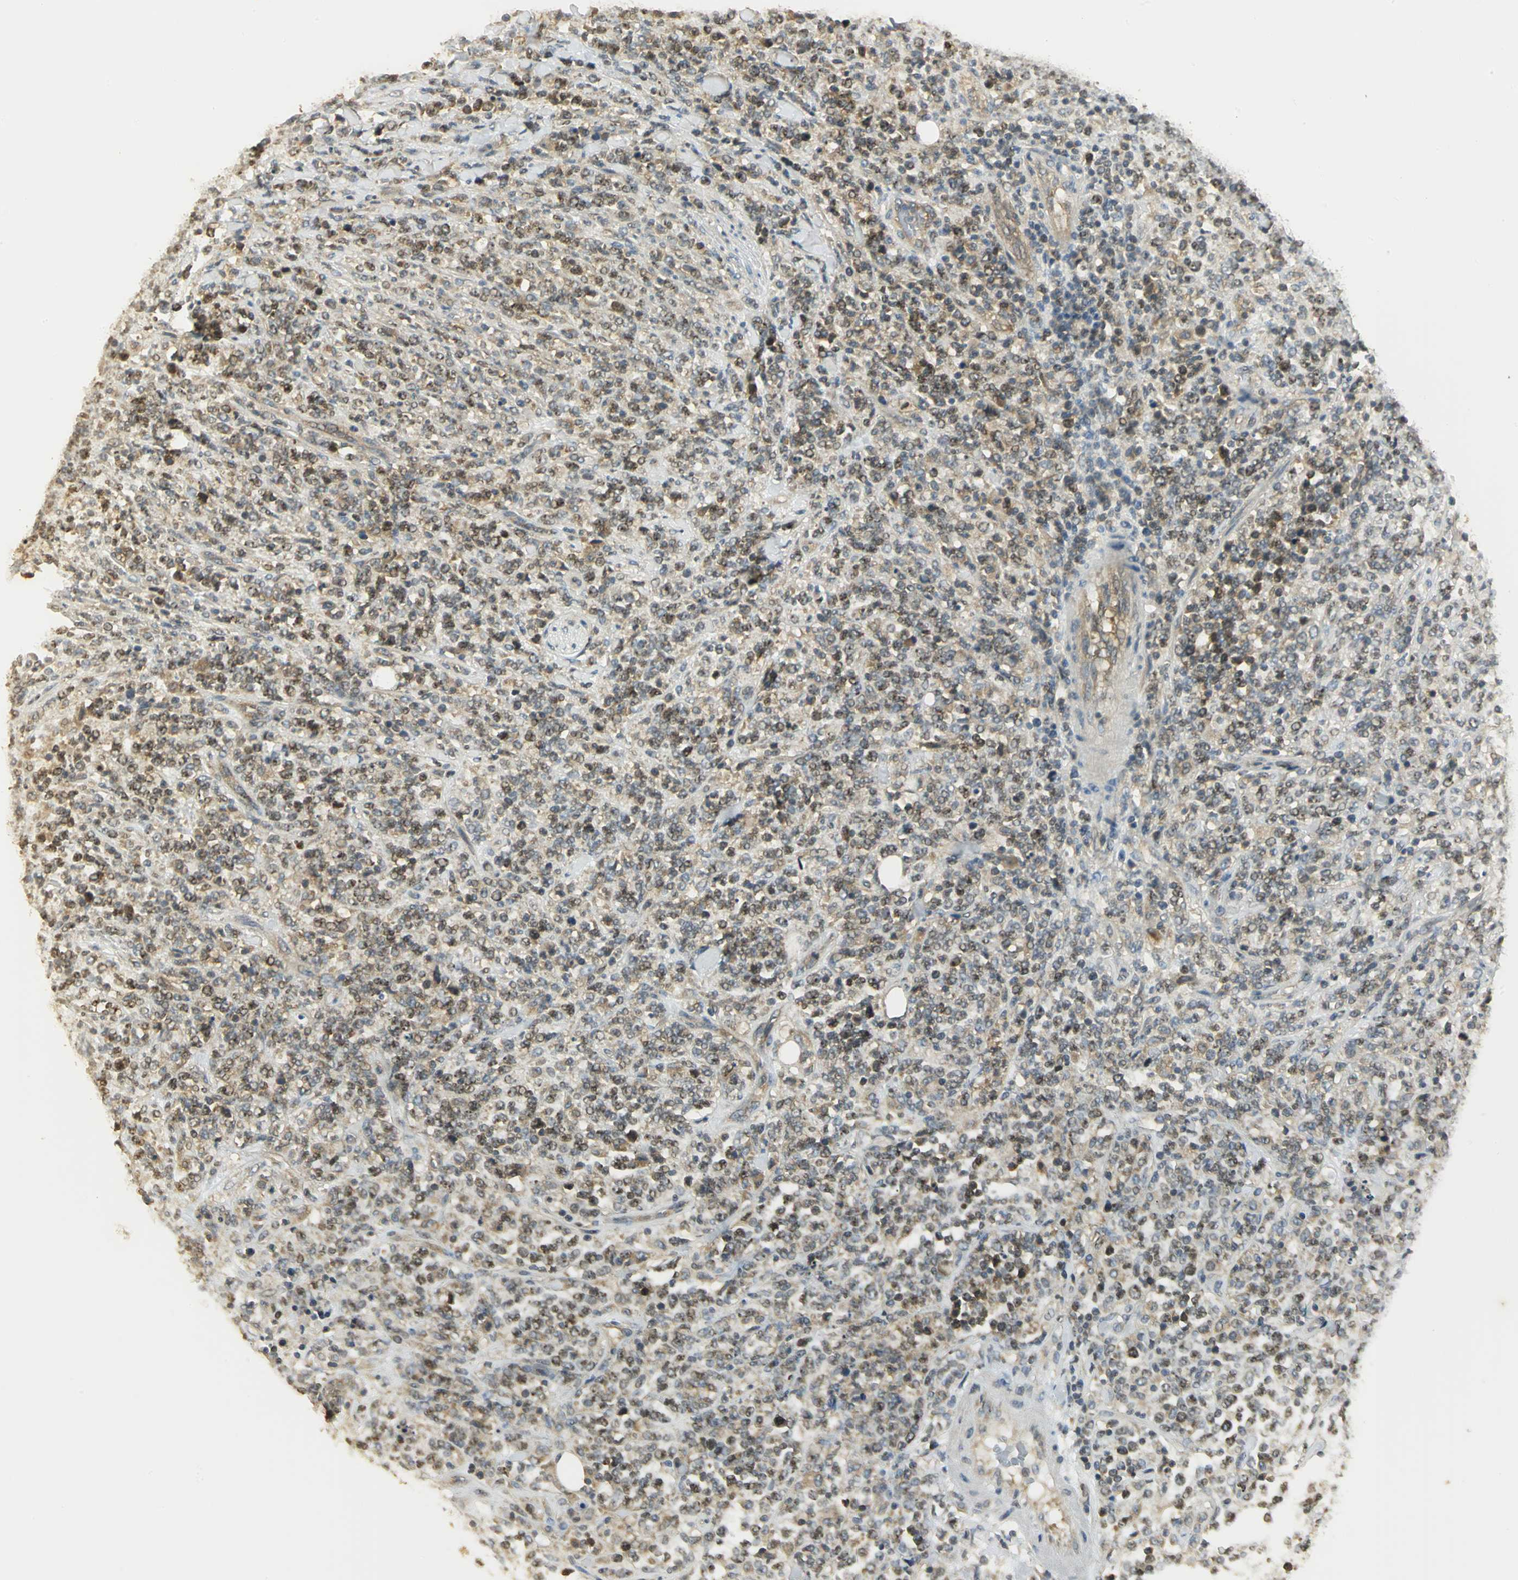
{"staining": {"intensity": "moderate", "quantity": ">75%", "location": "cytoplasmic/membranous,nuclear"}, "tissue": "lymphoma", "cell_type": "Tumor cells", "image_type": "cancer", "snomed": [{"axis": "morphology", "description": "Malignant lymphoma, non-Hodgkin's type, High grade"}, {"axis": "topography", "description": "Soft tissue"}], "caption": "The image exhibits a brown stain indicating the presence of a protein in the cytoplasmic/membranous and nuclear of tumor cells in lymphoma.", "gene": "RARS1", "patient": {"sex": "male", "age": 18}}